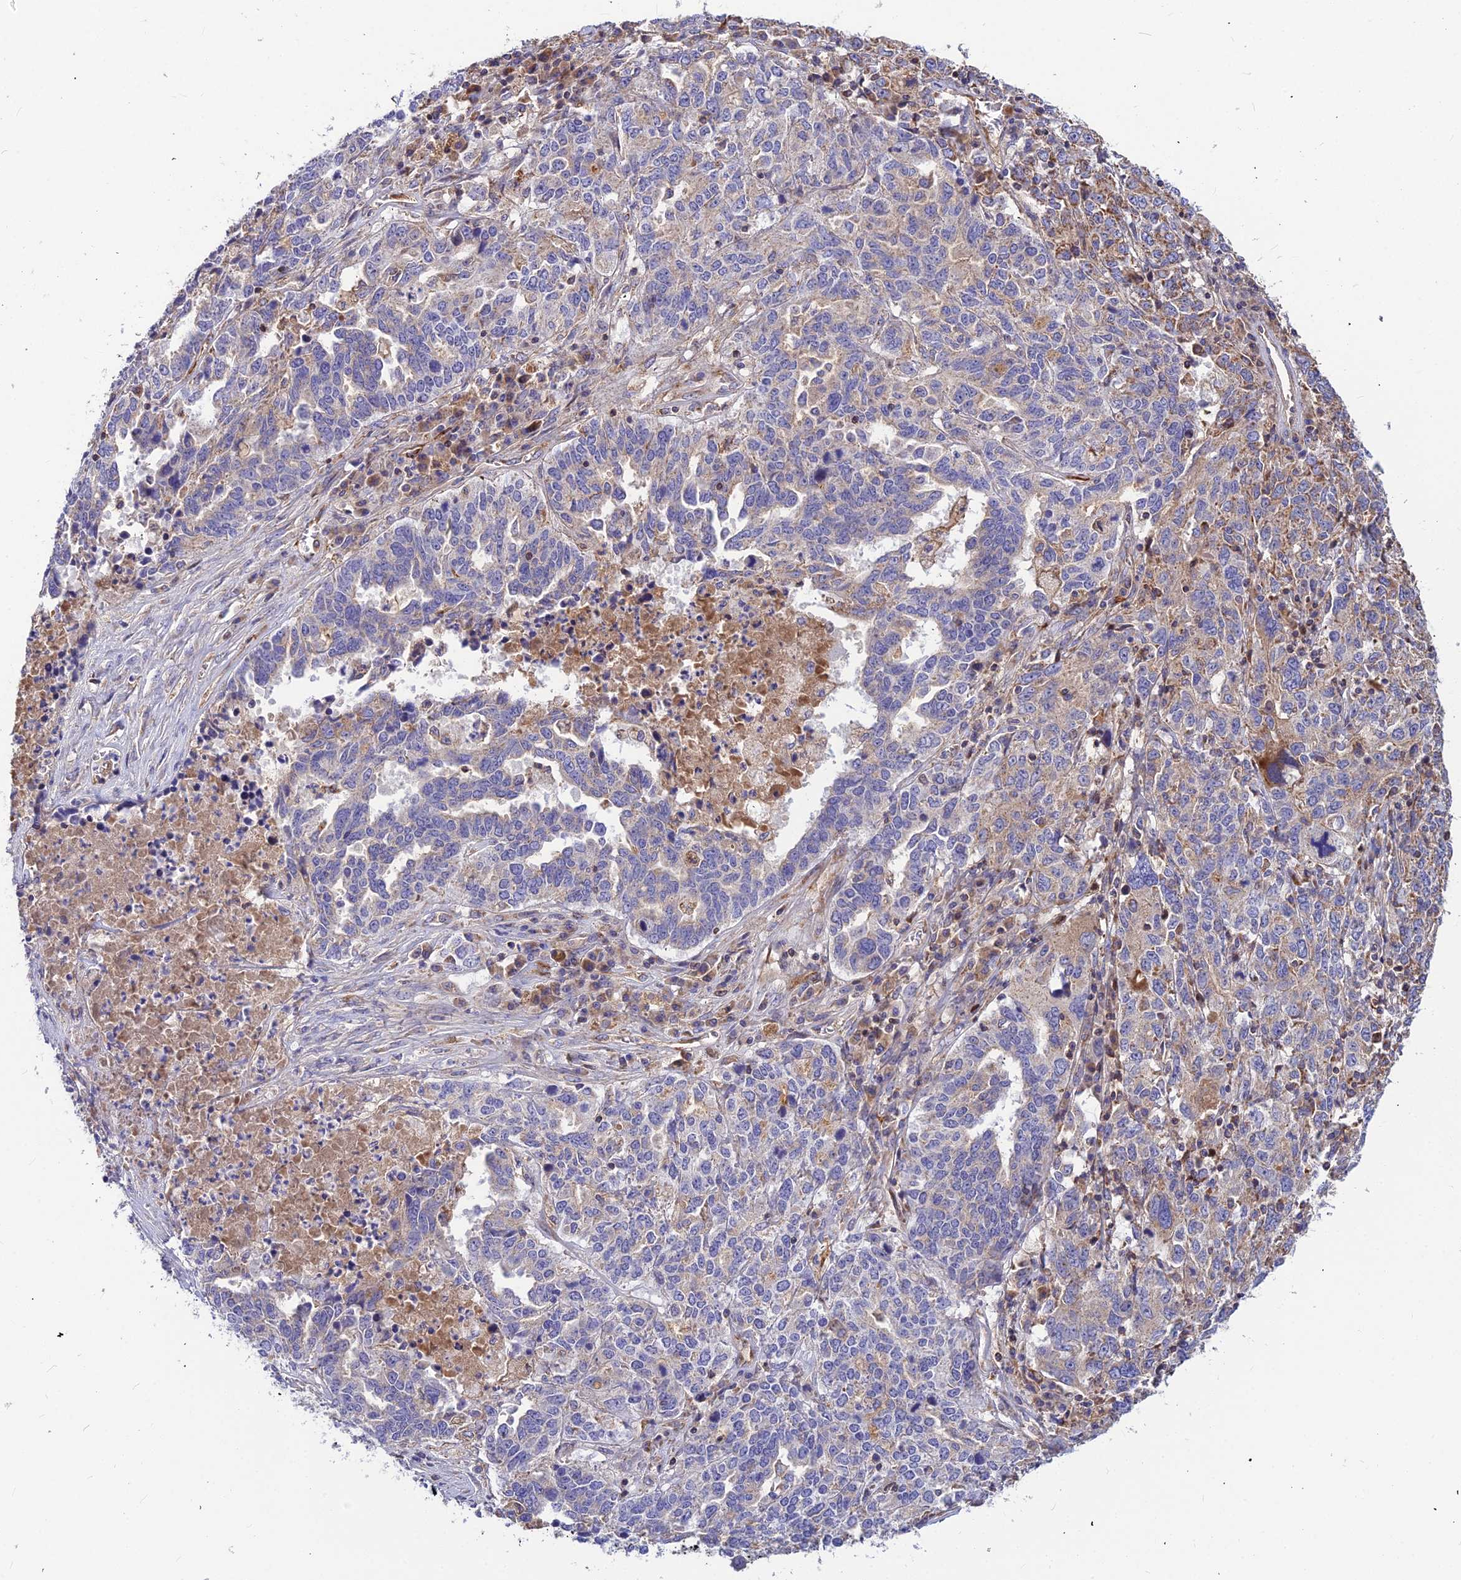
{"staining": {"intensity": "weak", "quantity": "25%-75%", "location": "cytoplasmic/membranous"}, "tissue": "ovarian cancer", "cell_type": "Tumor cells", "image_type": "cancer", "snomed": [{"axis": "morphology", "description": "Carcinoma, endometroid"}, {"axis": "topography", "description": "Ovary"}], "caption": "There is low levels of weak cytoplasmic/membranous expression in tumor cells of ovarian cancer, as demonstrated by immunohistochemical staining (brown color).", "gene": "ASPHD1", "patient": {"sex": "female", "age": 62}}